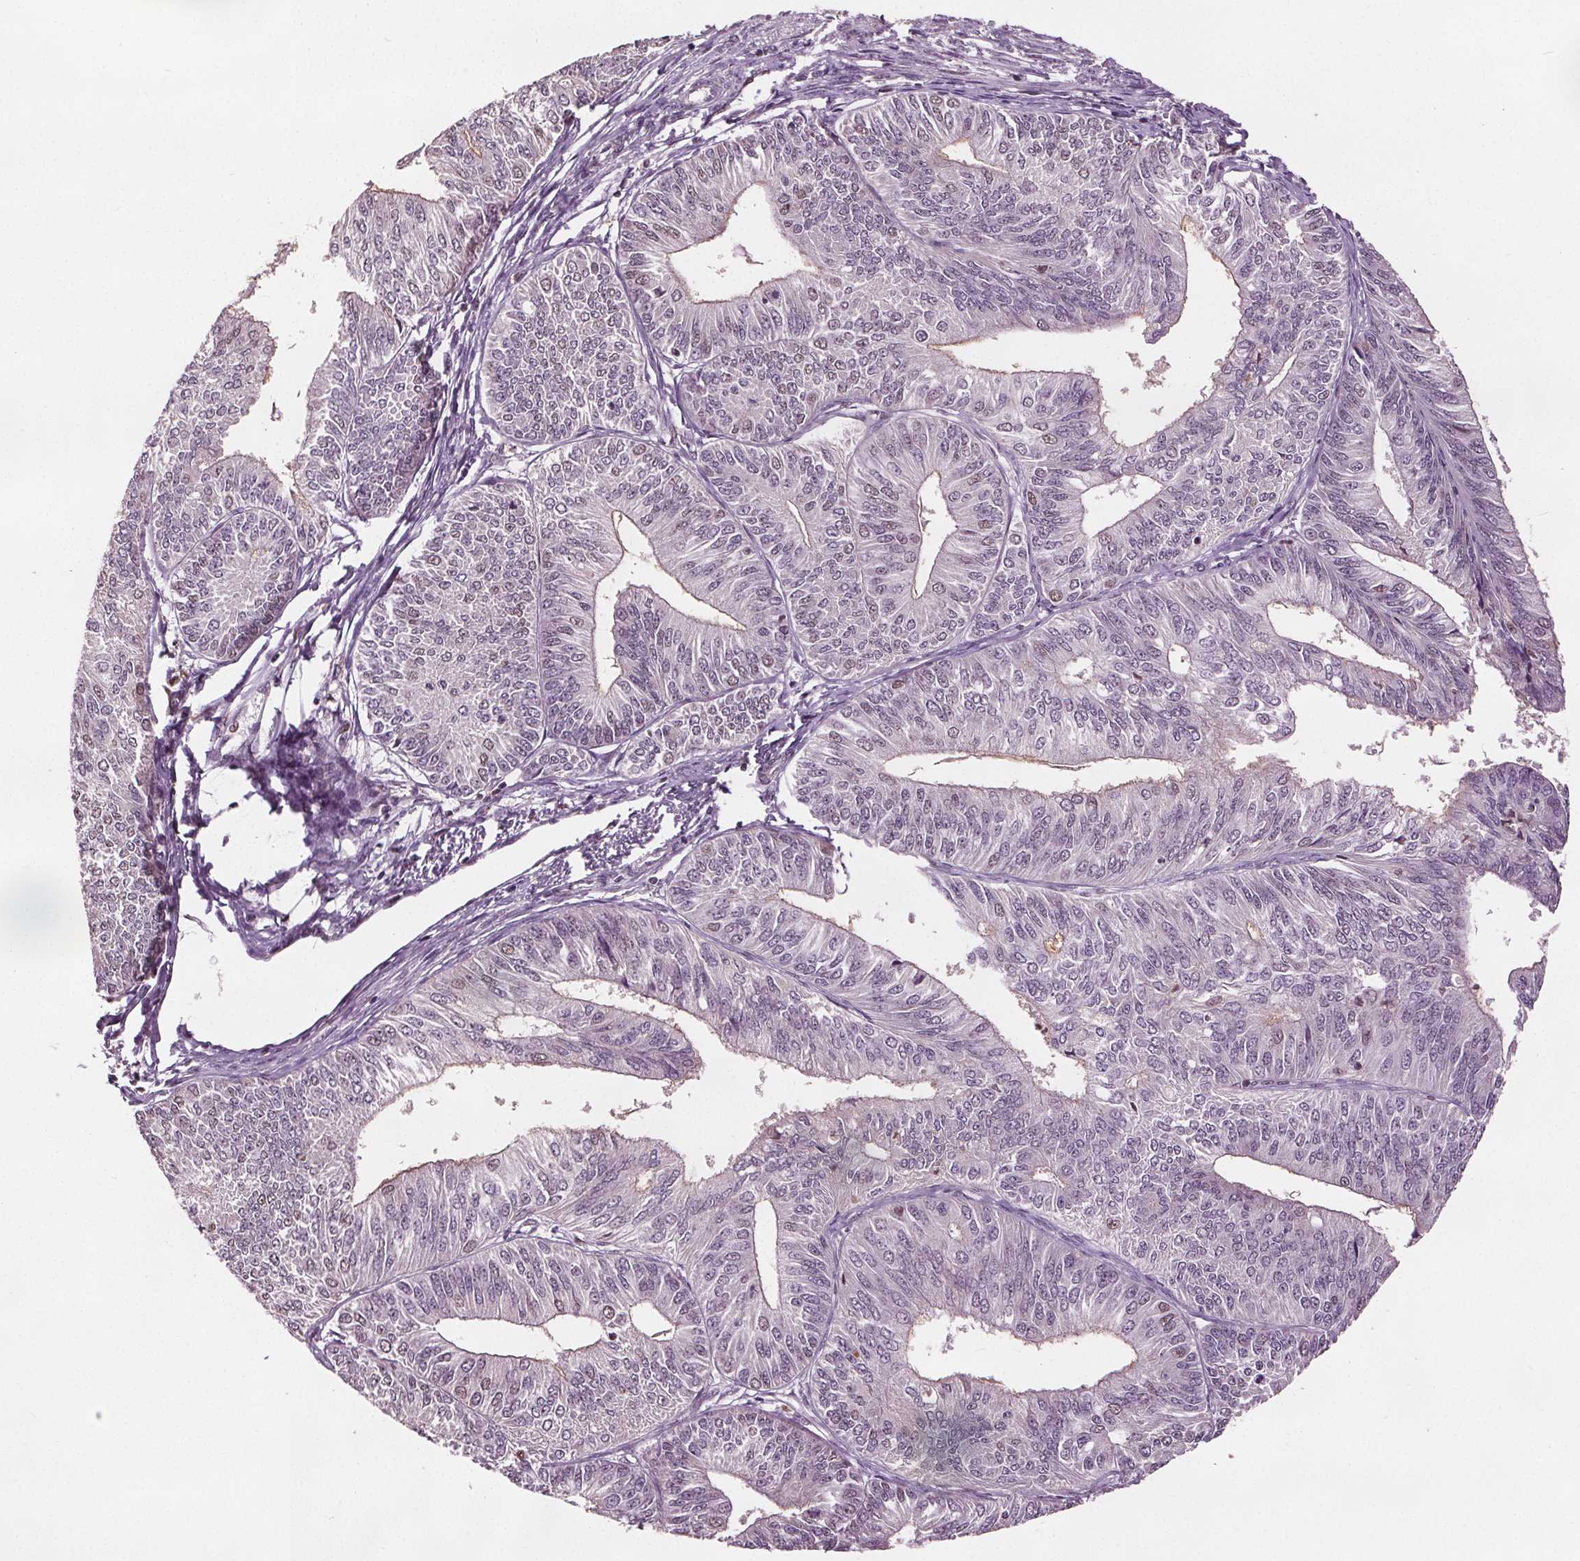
{"staining": {"intensity": "weak", "quantity": "<25%", "location": "cytoplasmic/membranous"}, "tissue": "endometrial cancer", "cell_type": "Tumor cells", "image_type": "cancer", "snomed": [{"axis": "morphology", "description": "Adenocarcinoma, NOS"}, {"axis": "topography", "description": "Endometrium"}], "caption": "This is an IHC micrograph of endometrial cancer. There is no positivity in tumor cells.", "gene": "DDX11", "patient": {"sex": "female", "age": 58}}